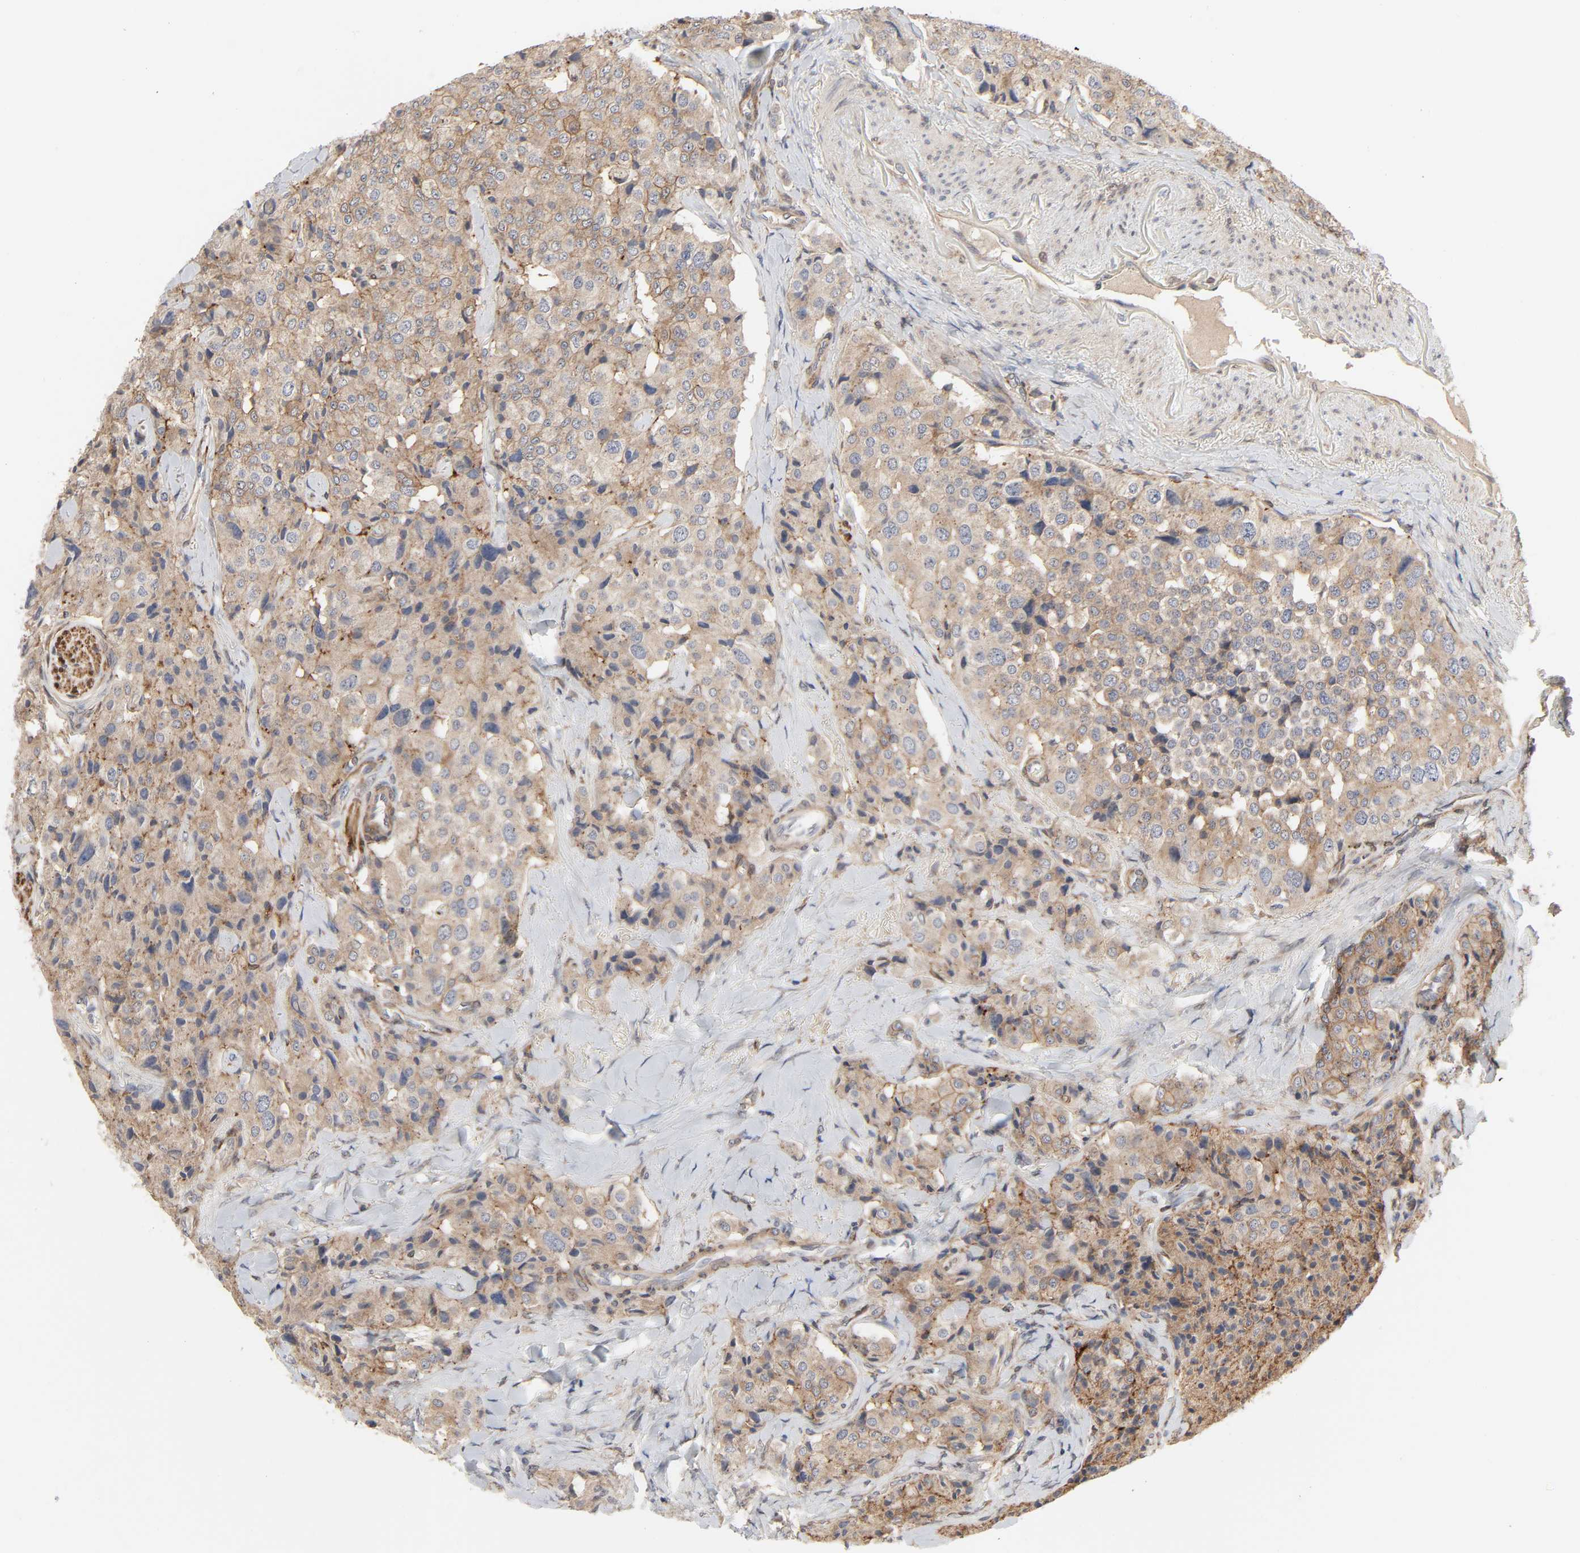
{"staining": {"intensity": "weak", "quantity": ">75%", "location": "cytoplasmic/membranous"}, "tissue": "carcinoid", "cell_type": "Tumor cells", "image_type": "cancer", "snomed": [{"axis": "morphology", "description": "Carcinoid, malignant, NOS"}, {"axis": "topography", "description": "Colon"}], "caption": "Protein staining shows weak cytoplasmic/membranous positivity in approximately >75% of tumor cells in malignant carcinoid. Nuclei are stained in blue.", "gene": "NDRG2", "patient": {"sex": "female", "age": 61}}